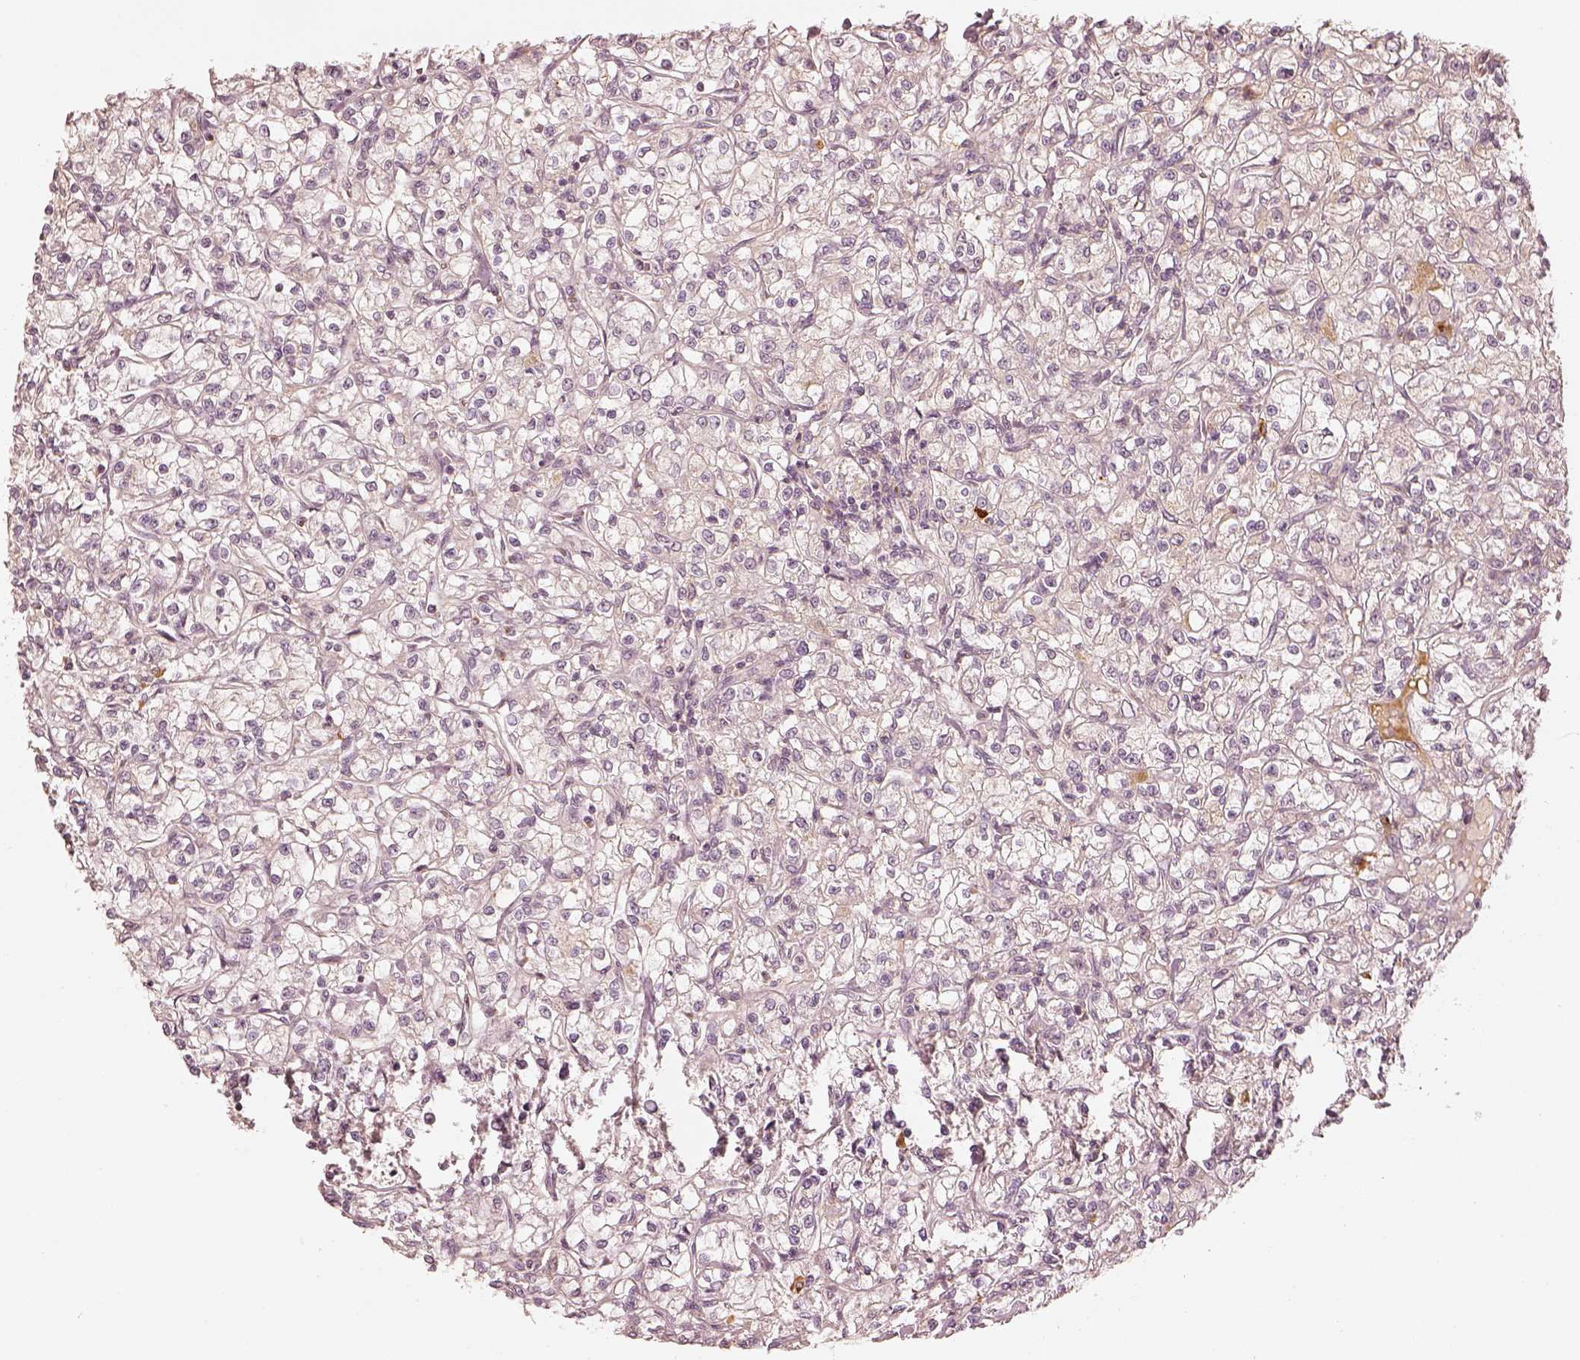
{"staining": {"intensity": "negative", "quantity": "none", "location": "none"}, "tissue": "renal cancer", "cell_type": "Tumor cells", "image_type": "cancer", "snomed": [{"axis": "morphology", "description": "Adenocarcinoma, NOS"}, {"axis": "topography", "description": "Kidney"}], "caption": "Immunohistochemical staining of human adenocarcinoma (renal) reveals no significant staining in tumor cells. (Stains: DAB immunohistochemistry (IHC) with hematoxylin counter stain, Microscopy: brightfield microscopy at high magnification).", "gene": "GORASP2", "patient": {"sex": "female", "age": 59}}